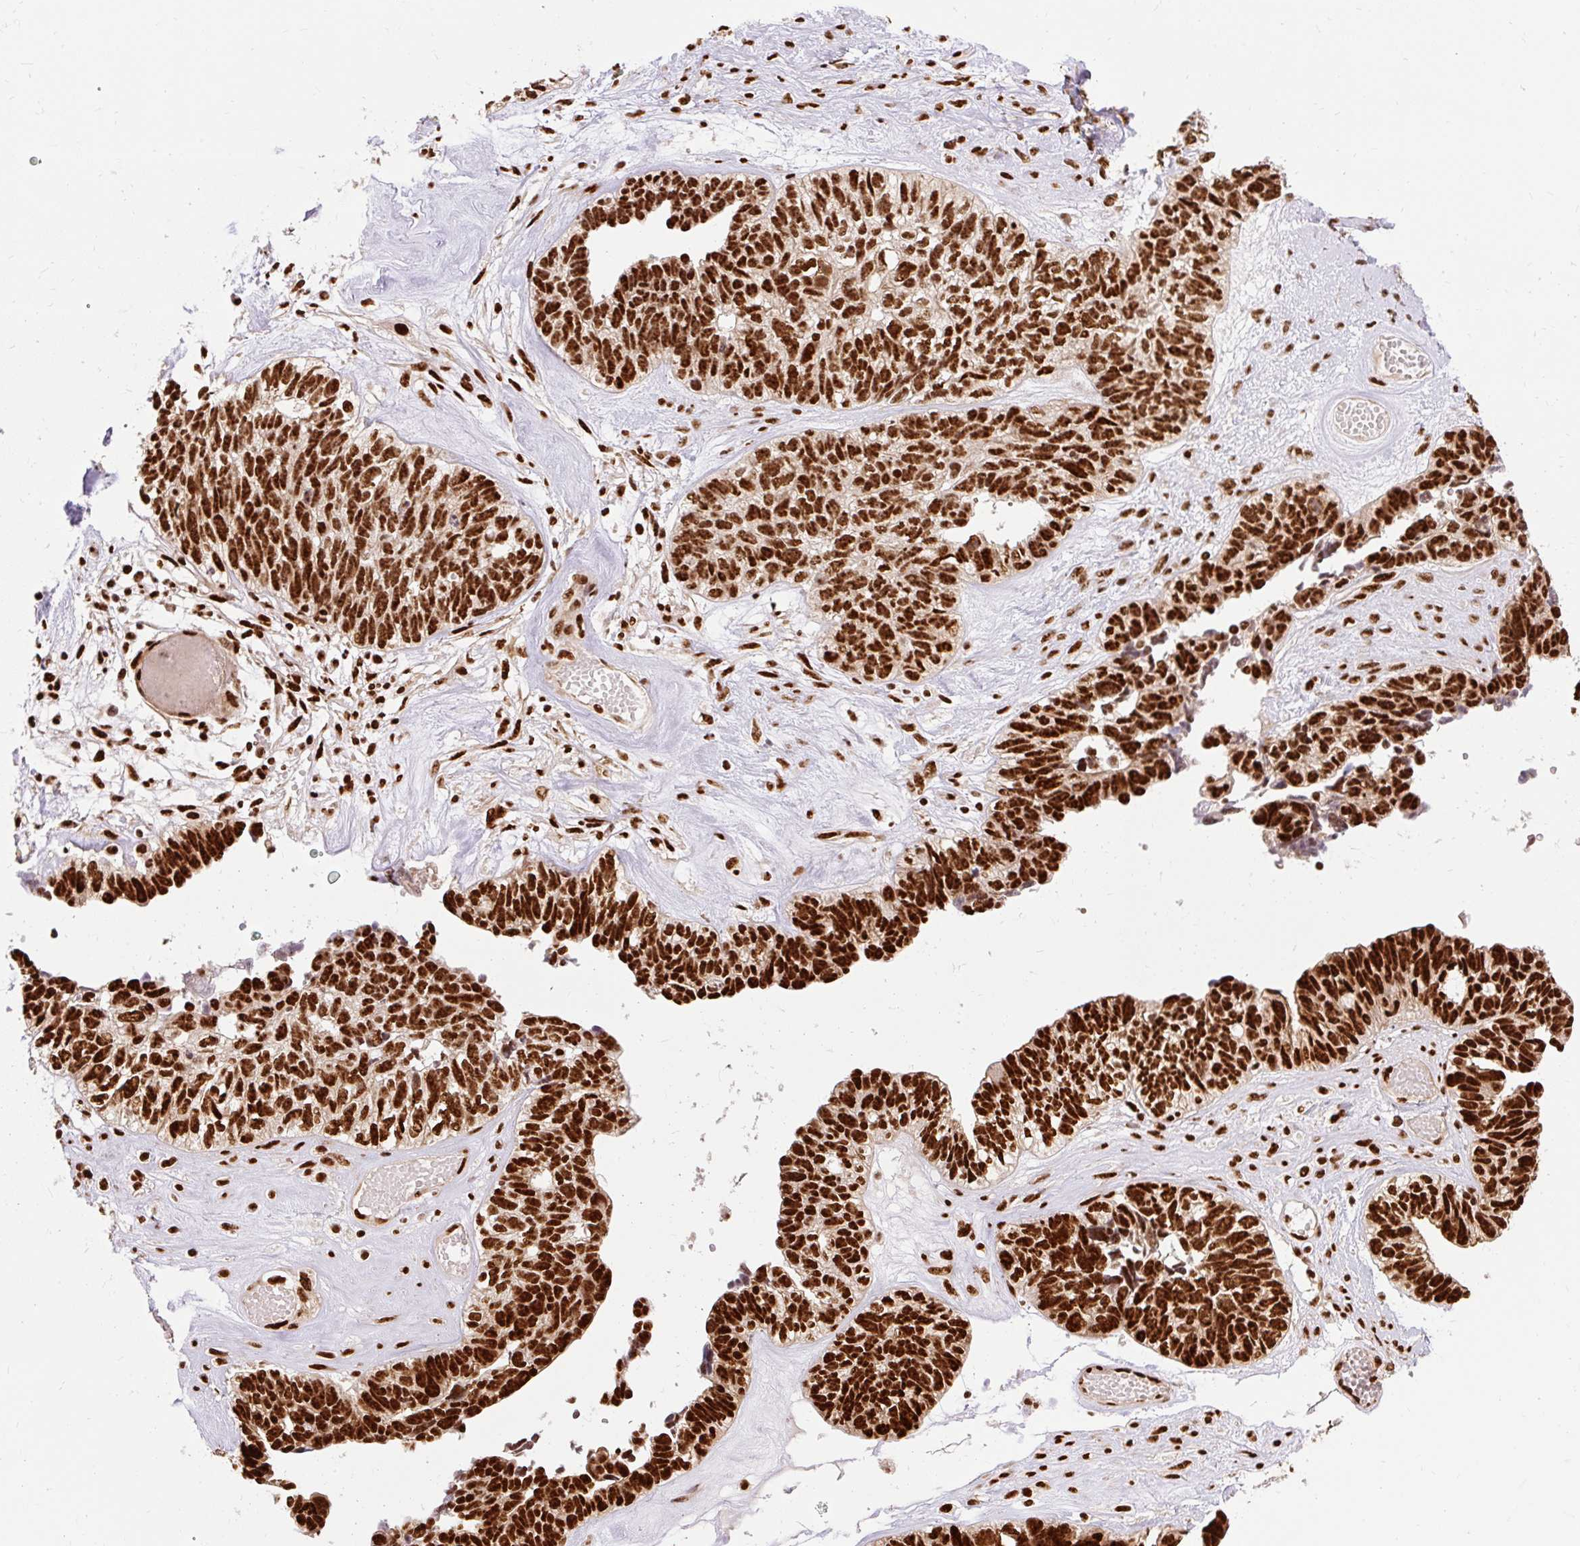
{"staining": {"intensity": "strong", "quantity": ">75%", "location": "nuclear"}, "tissue": "ovarian cancer", "cell_type": "Tumor cells", "image_type": "cancer", "snomed": [{"axis": "morphology", "description": "Cystadenocarcinoma, serous, NOS"}, {"axis": "topography", "description": "Ovary"}], "caption": "The image reveals staining of serous cystadenocarcinoma (ovarian), revealing strong nuclear protein staining (brown color) within tumor cells. (DAB (3,3'-diaminobenzidine) IHC, brown staining for protein, blue staining for nuclei).", "gene": "MECOM", "patient": {"sex": "female", "age": 79}}